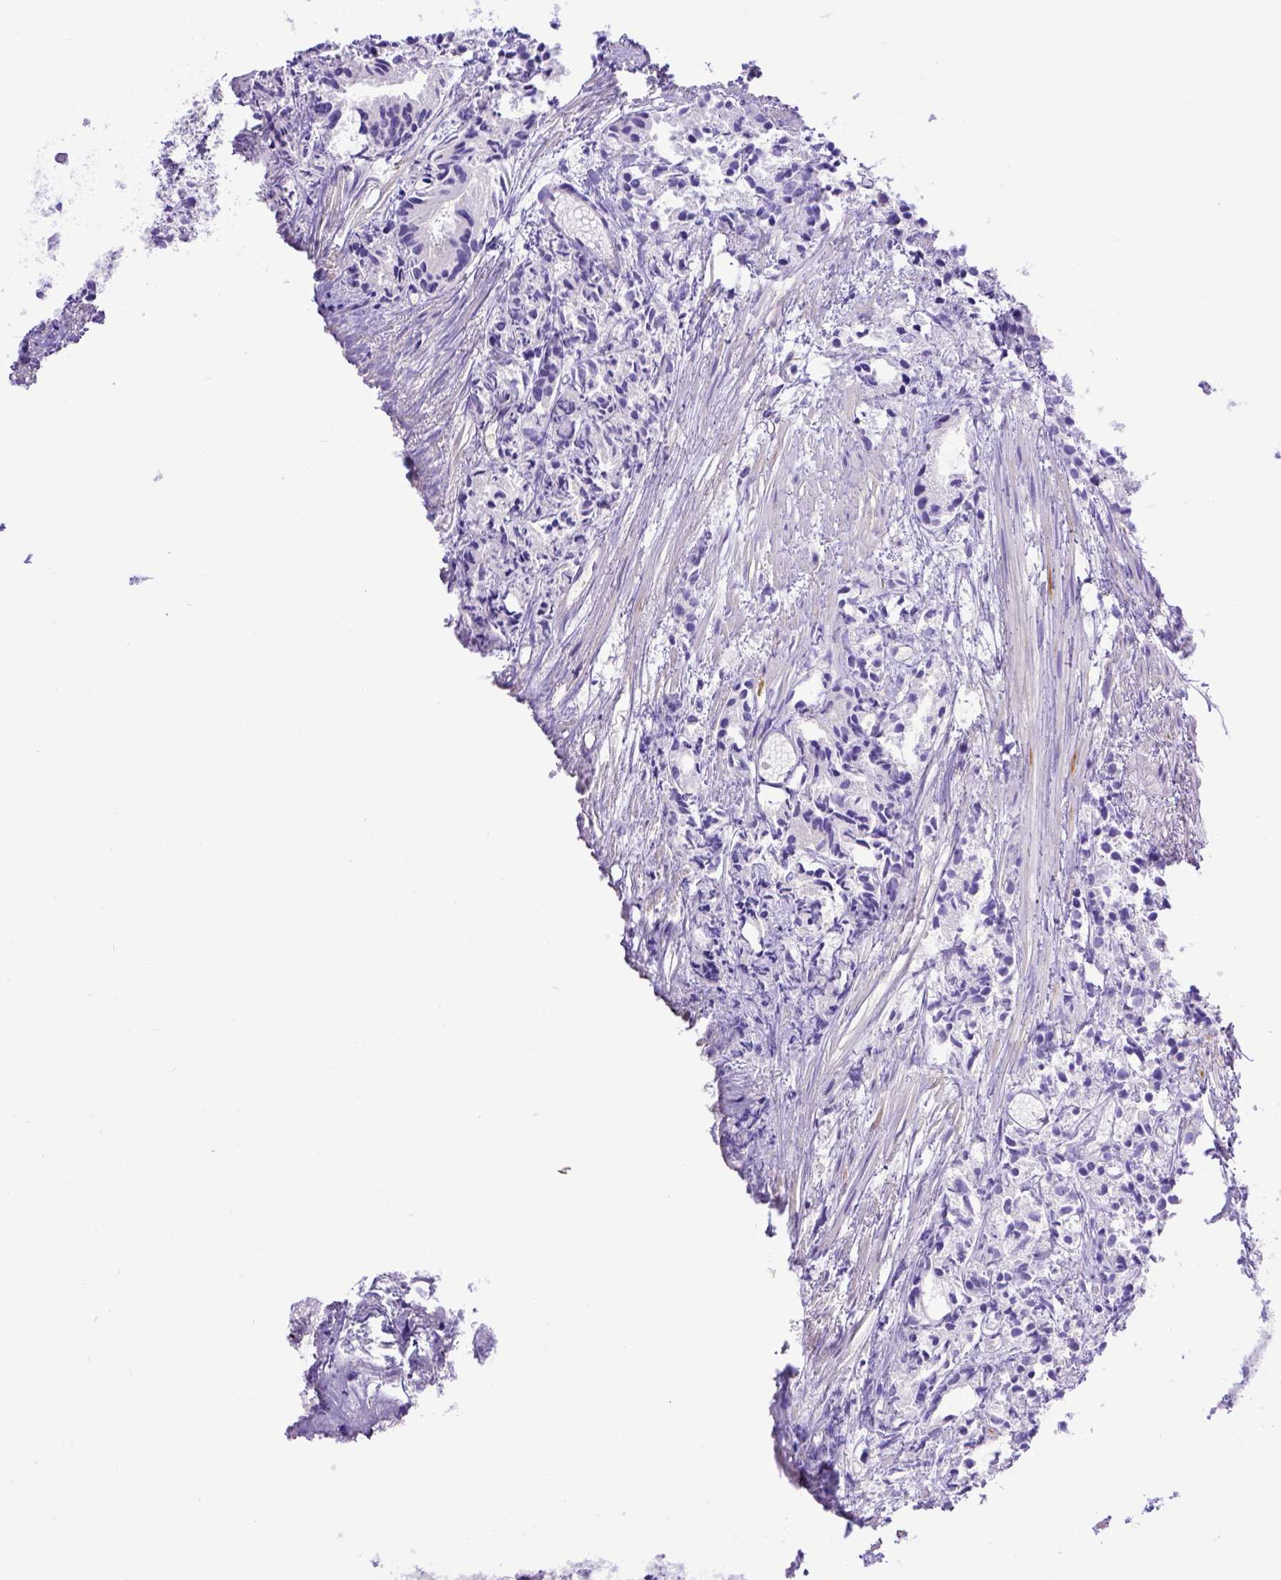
{"staining": {"intensity": "negative", "quantity": "none", "location": "none"}, "tissue": "prostate cancer", "cell_type": "Tumor cells", "image_type": "cancer", "snomed": [{"axis": "morphology", "description": "Adenocarcinoma, High grade"}, {"axis": "topography", "description": "Prostate"}], "caption": "Human prostate cancer (high-grade adenocarcinoma) stained for a protein using immunohistochemistry displays no positivity in tumor cells.", "gene": "LRRC18", "patient": {"sex": "male", "age": 79}}